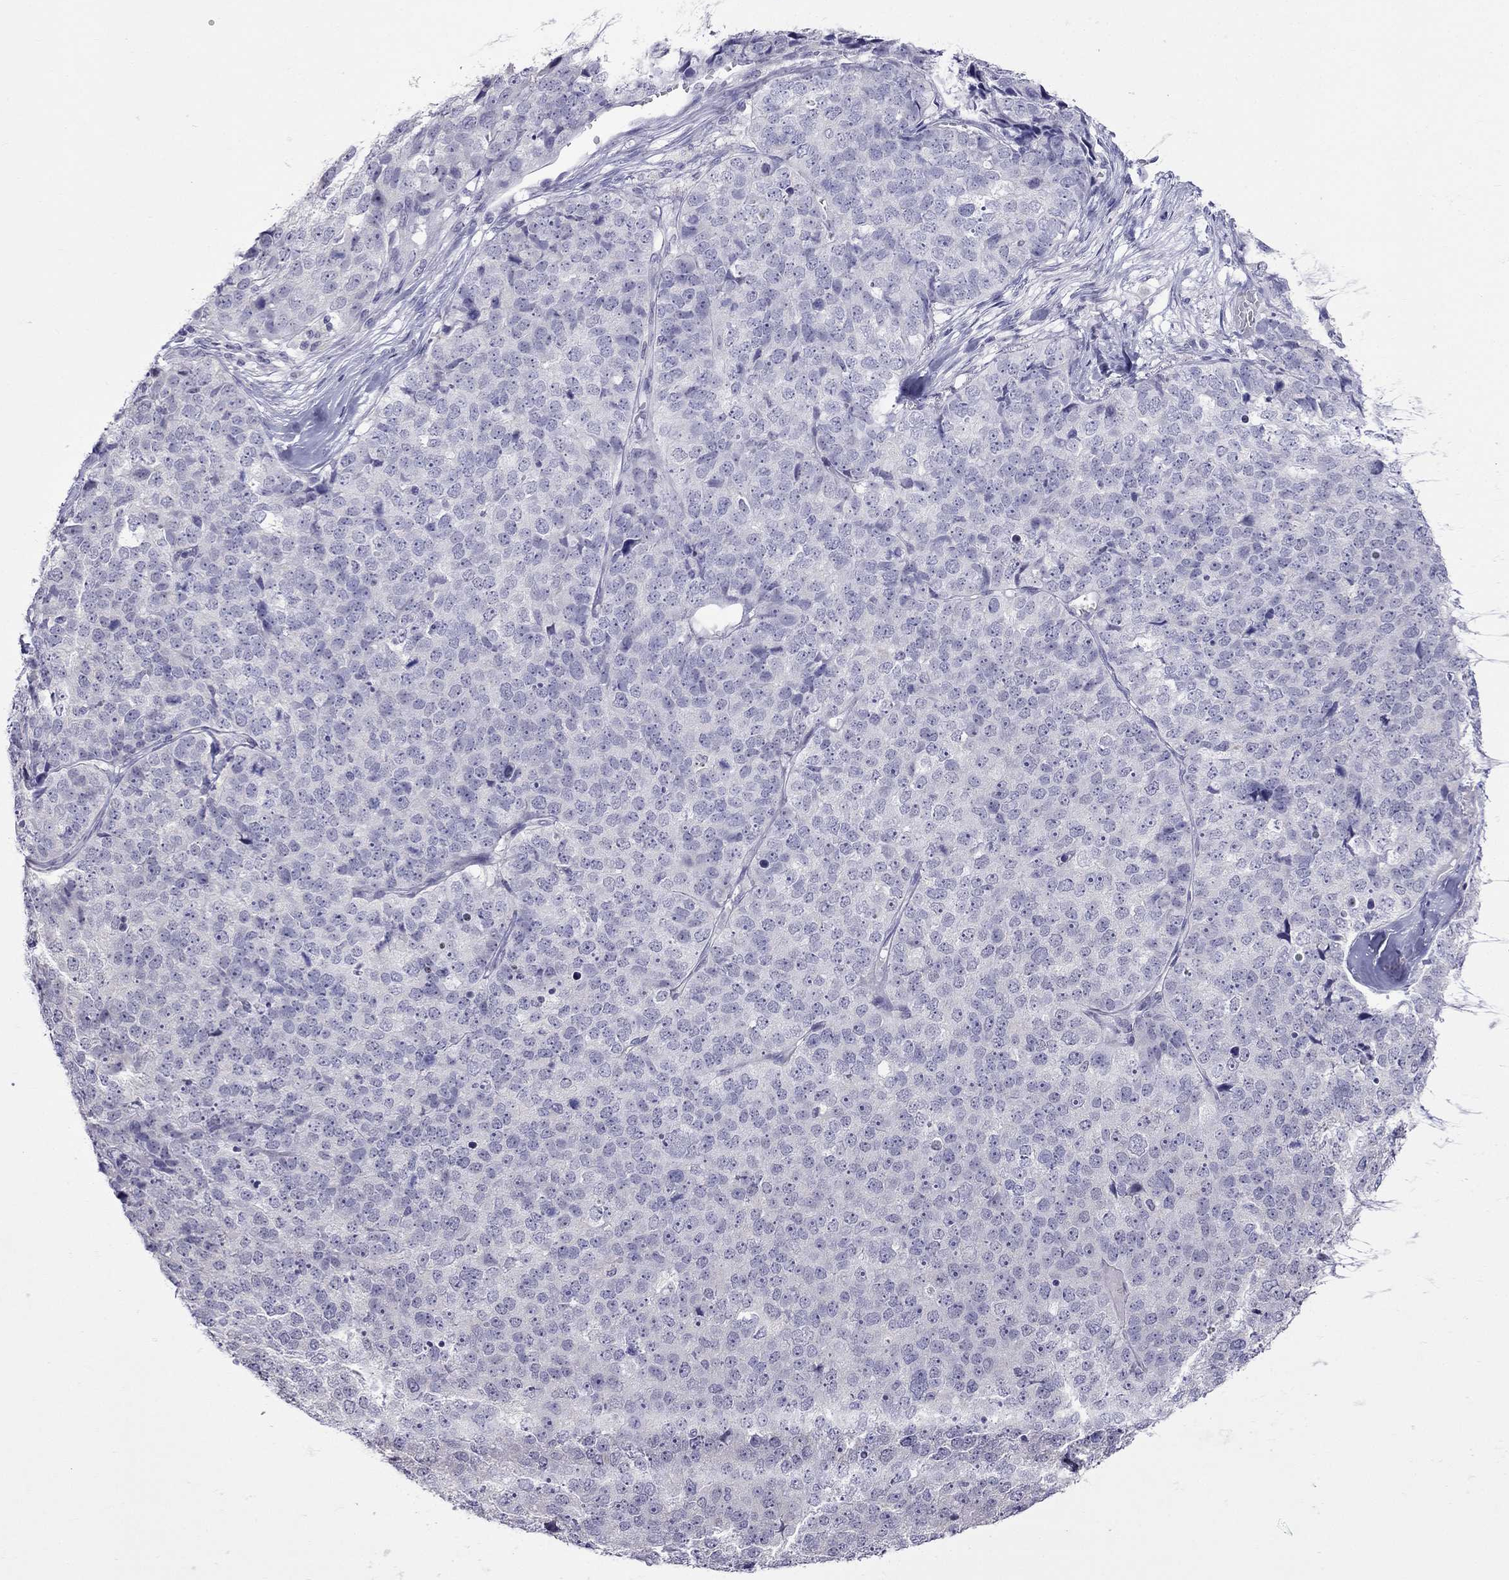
{"staining": {"intensity": "negative", "quantity": "none", "location": "none"}, "tissue": "stomach cancer", "cell_type": "Tumor cells", "image_type": "cancer", "snomed": [{"axis": "morphology", "description": "Adenocarcinoma, NOS"}, {"axis": "topography", "description": "Stomach"}], "caption": "Protein analysis of stomach cancer (adenocarcinoma) exhibits no significant staining in tumor cells. (Immunohistochemistry, brightfield microscopy, high magnification).", "gene": "MGP", "patient": {"sex": "male", "age": 69}}